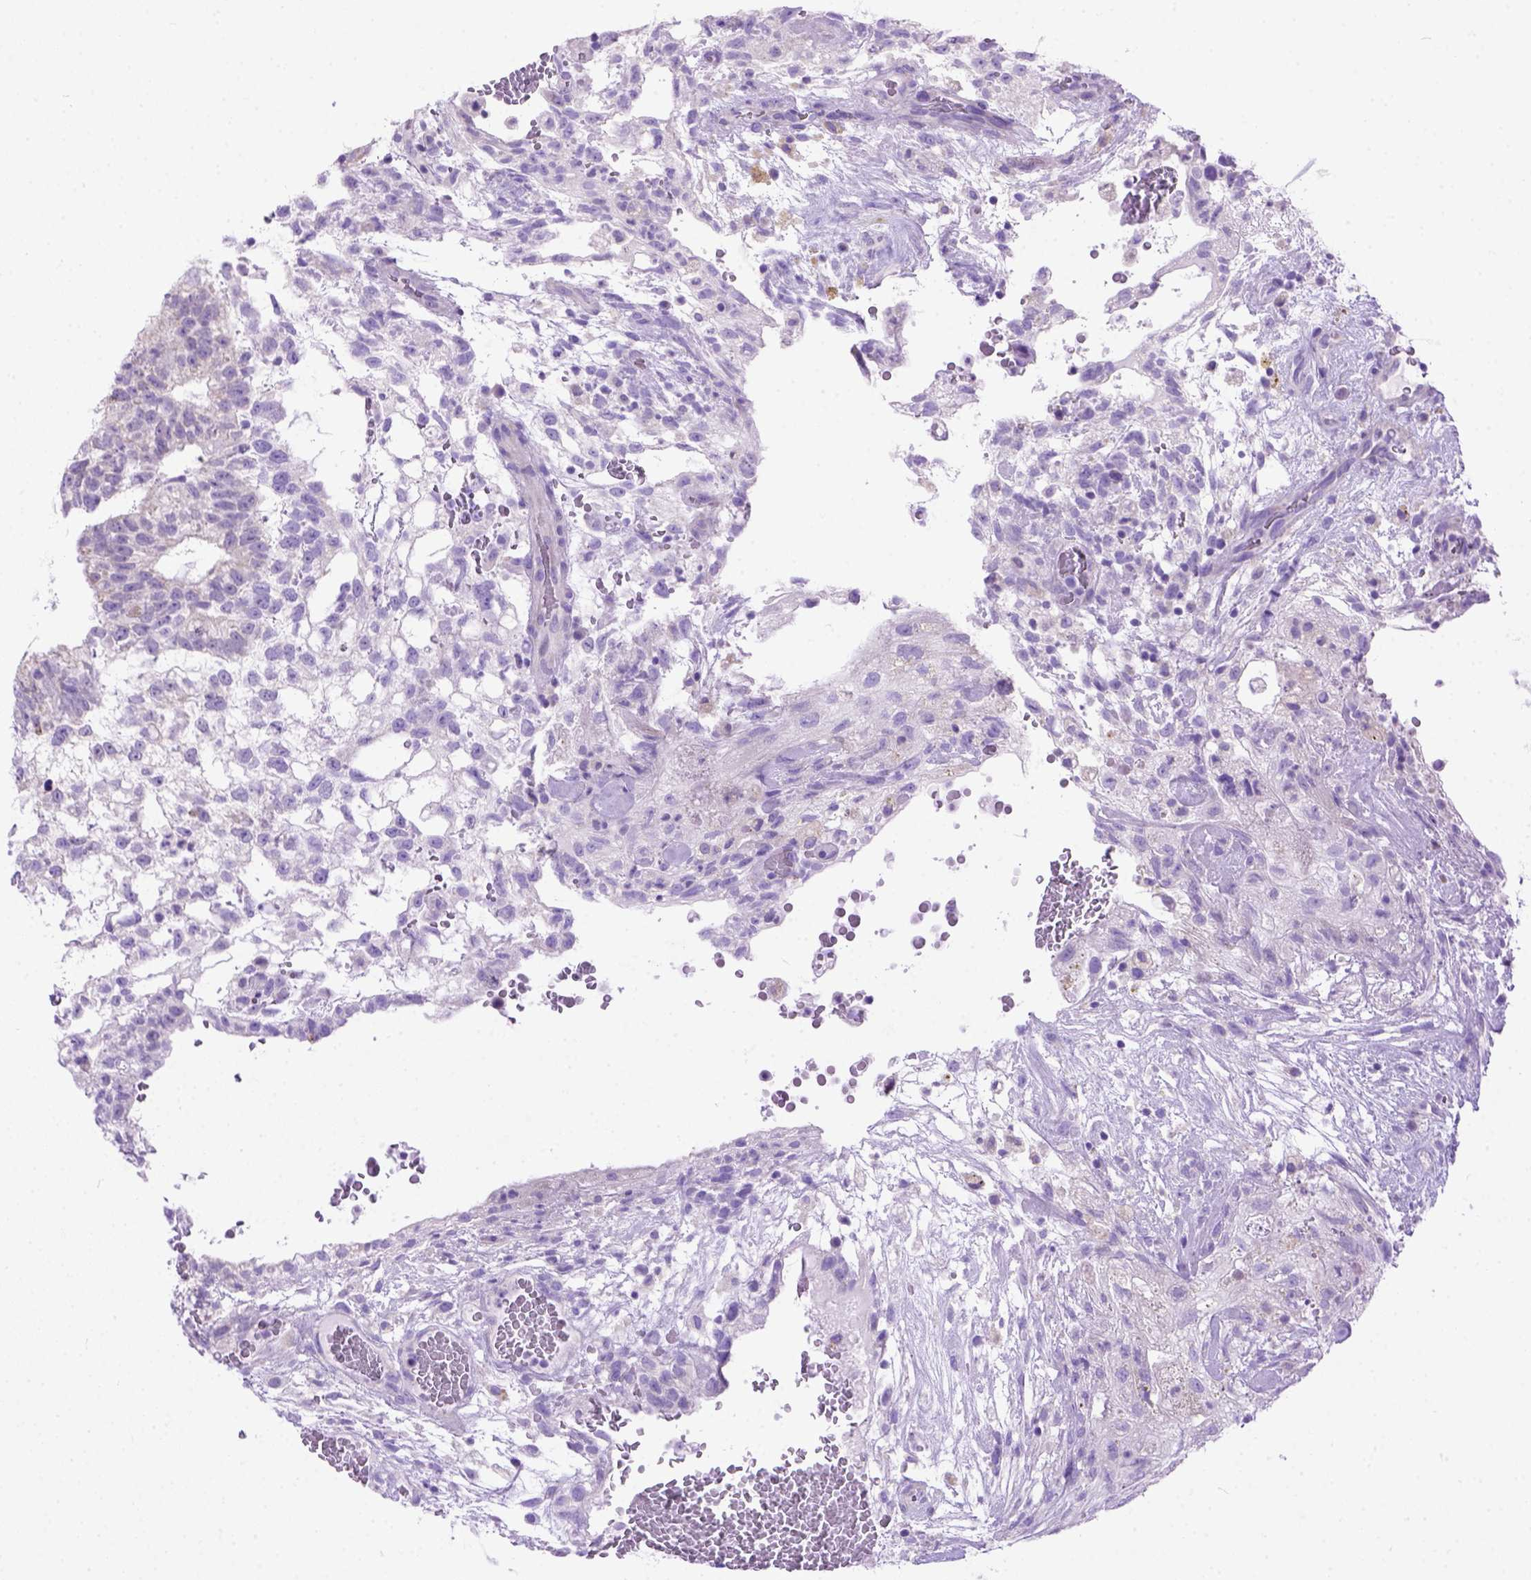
{"staining": {"intensity": "negative", "quantity": "none", "location": "none"}, "tissue": "testis cancer", "cell_type": "Tumor cells", "image_type": "cancer", "snomed": [{"axis": "morphology", "description": "Normal tissue, NOS"}, {"axis": "morphology", "description": "Carcinoma, Embryonal, NOS"}, {"axis": "topography", "description": "Testis"}], "caption": "This is an immunohistochemistry micrograph of human embryonal carcinoma (testis). There is no positivity in tumor cells.", "gene": "ODAD3", "patient": {"sex": "male", "age": 32}}